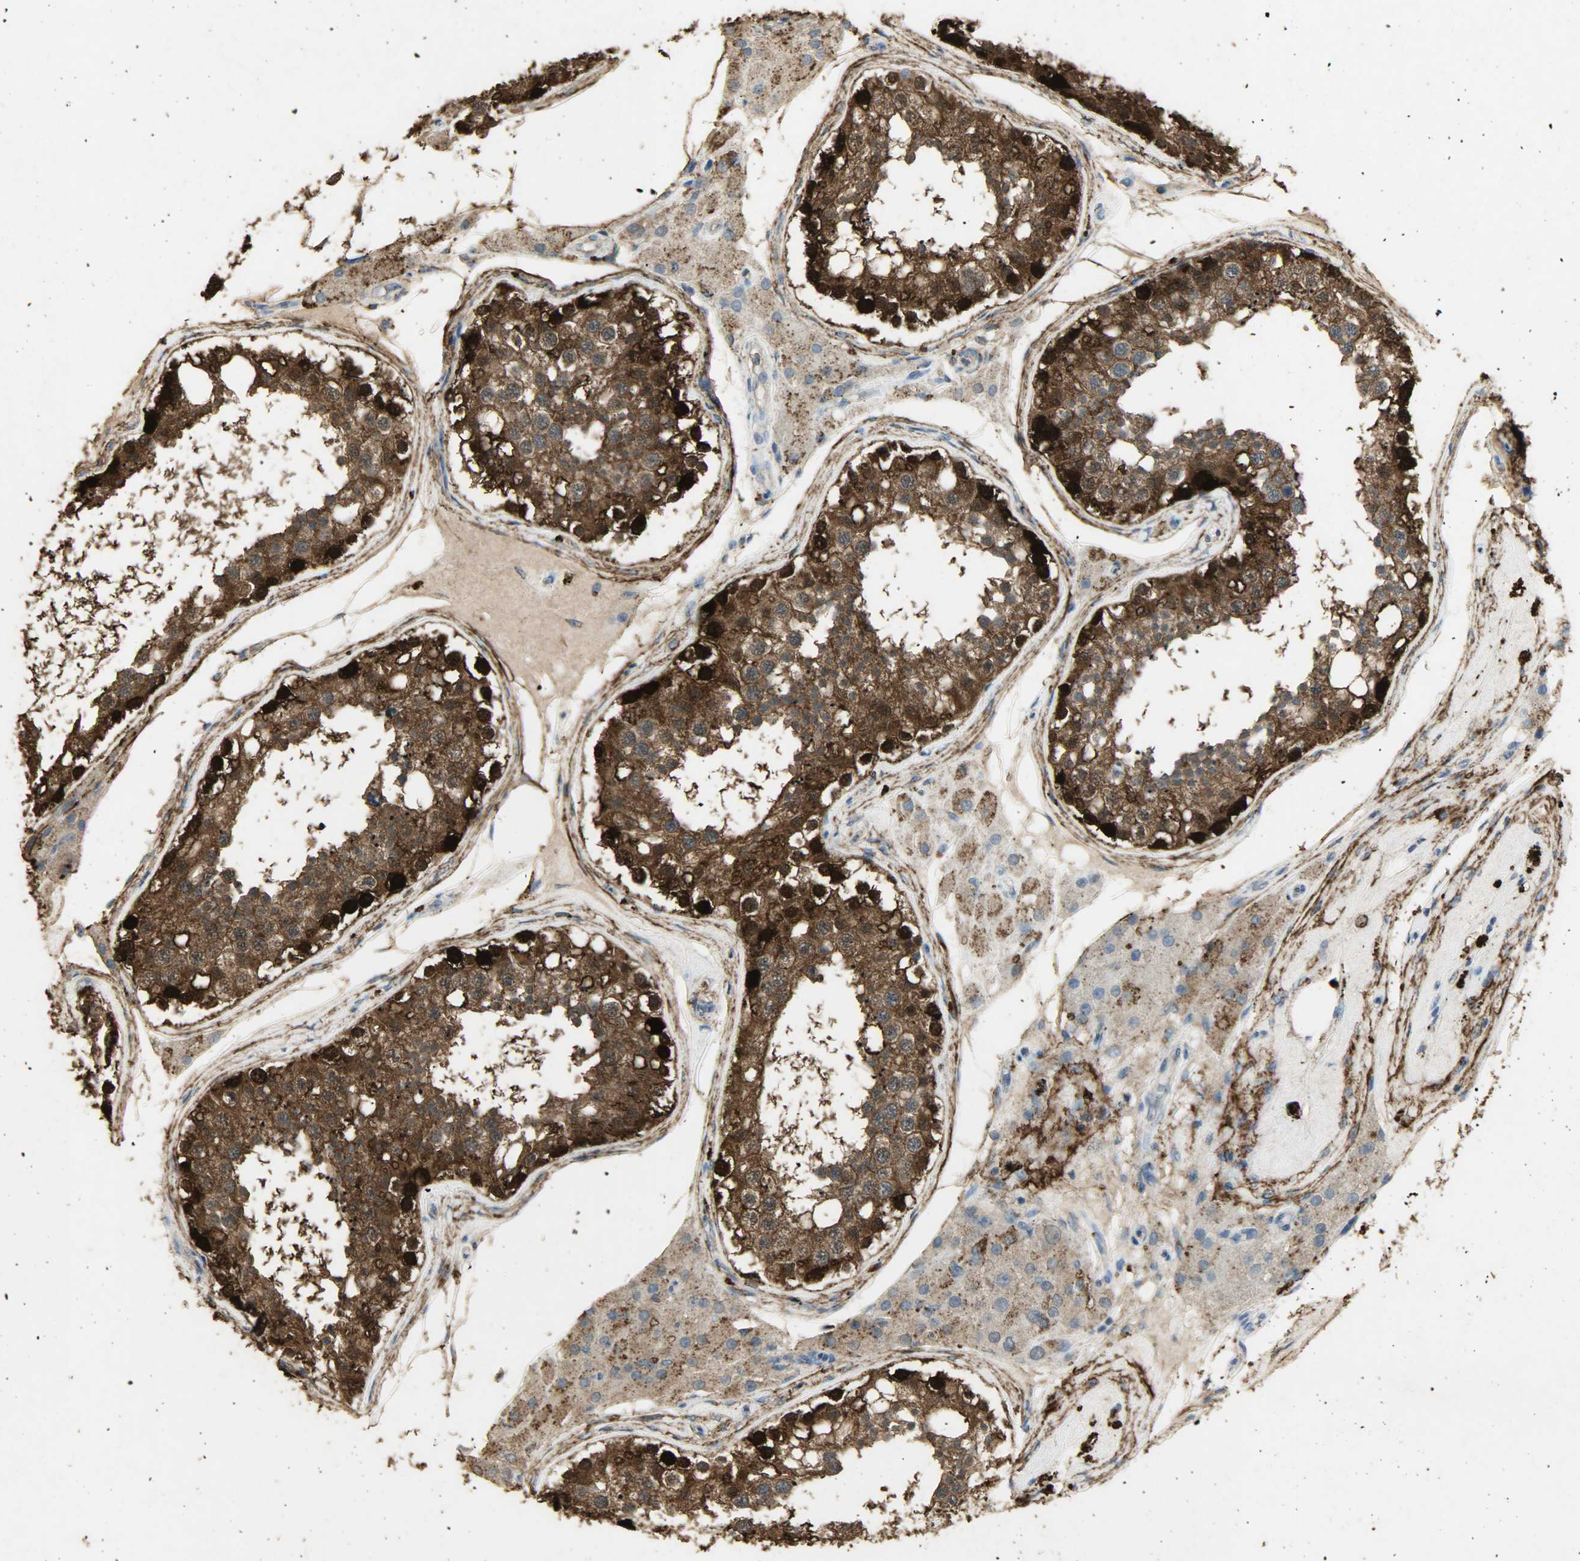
{"staining": {"intensity": "strong", "quantity": ">75%", "location": "cytoplasmic/membranous,nuclear"}, "tissue": "testis", "cell_type": "Cells in seminiferous ducts", "image_type": "normal", "snomed": [{"axis": "morphology", "description": "Normal tissue, NOS"}, {"axis": "topography", "description": "Testis"}], "caption": "Immunohistochemistry histopathology image of normal testis: testis stained using immunohistochemistry shows high levels of strong protein expression localized specifically in the cytoplasmic/membranous,nuclear of cells in seminiferous ducts, appearing as a cytoplasmic/membranous,nuclear brown color.", "gene": "ASB9", "patient": {"sex": "male", "age": 68}}